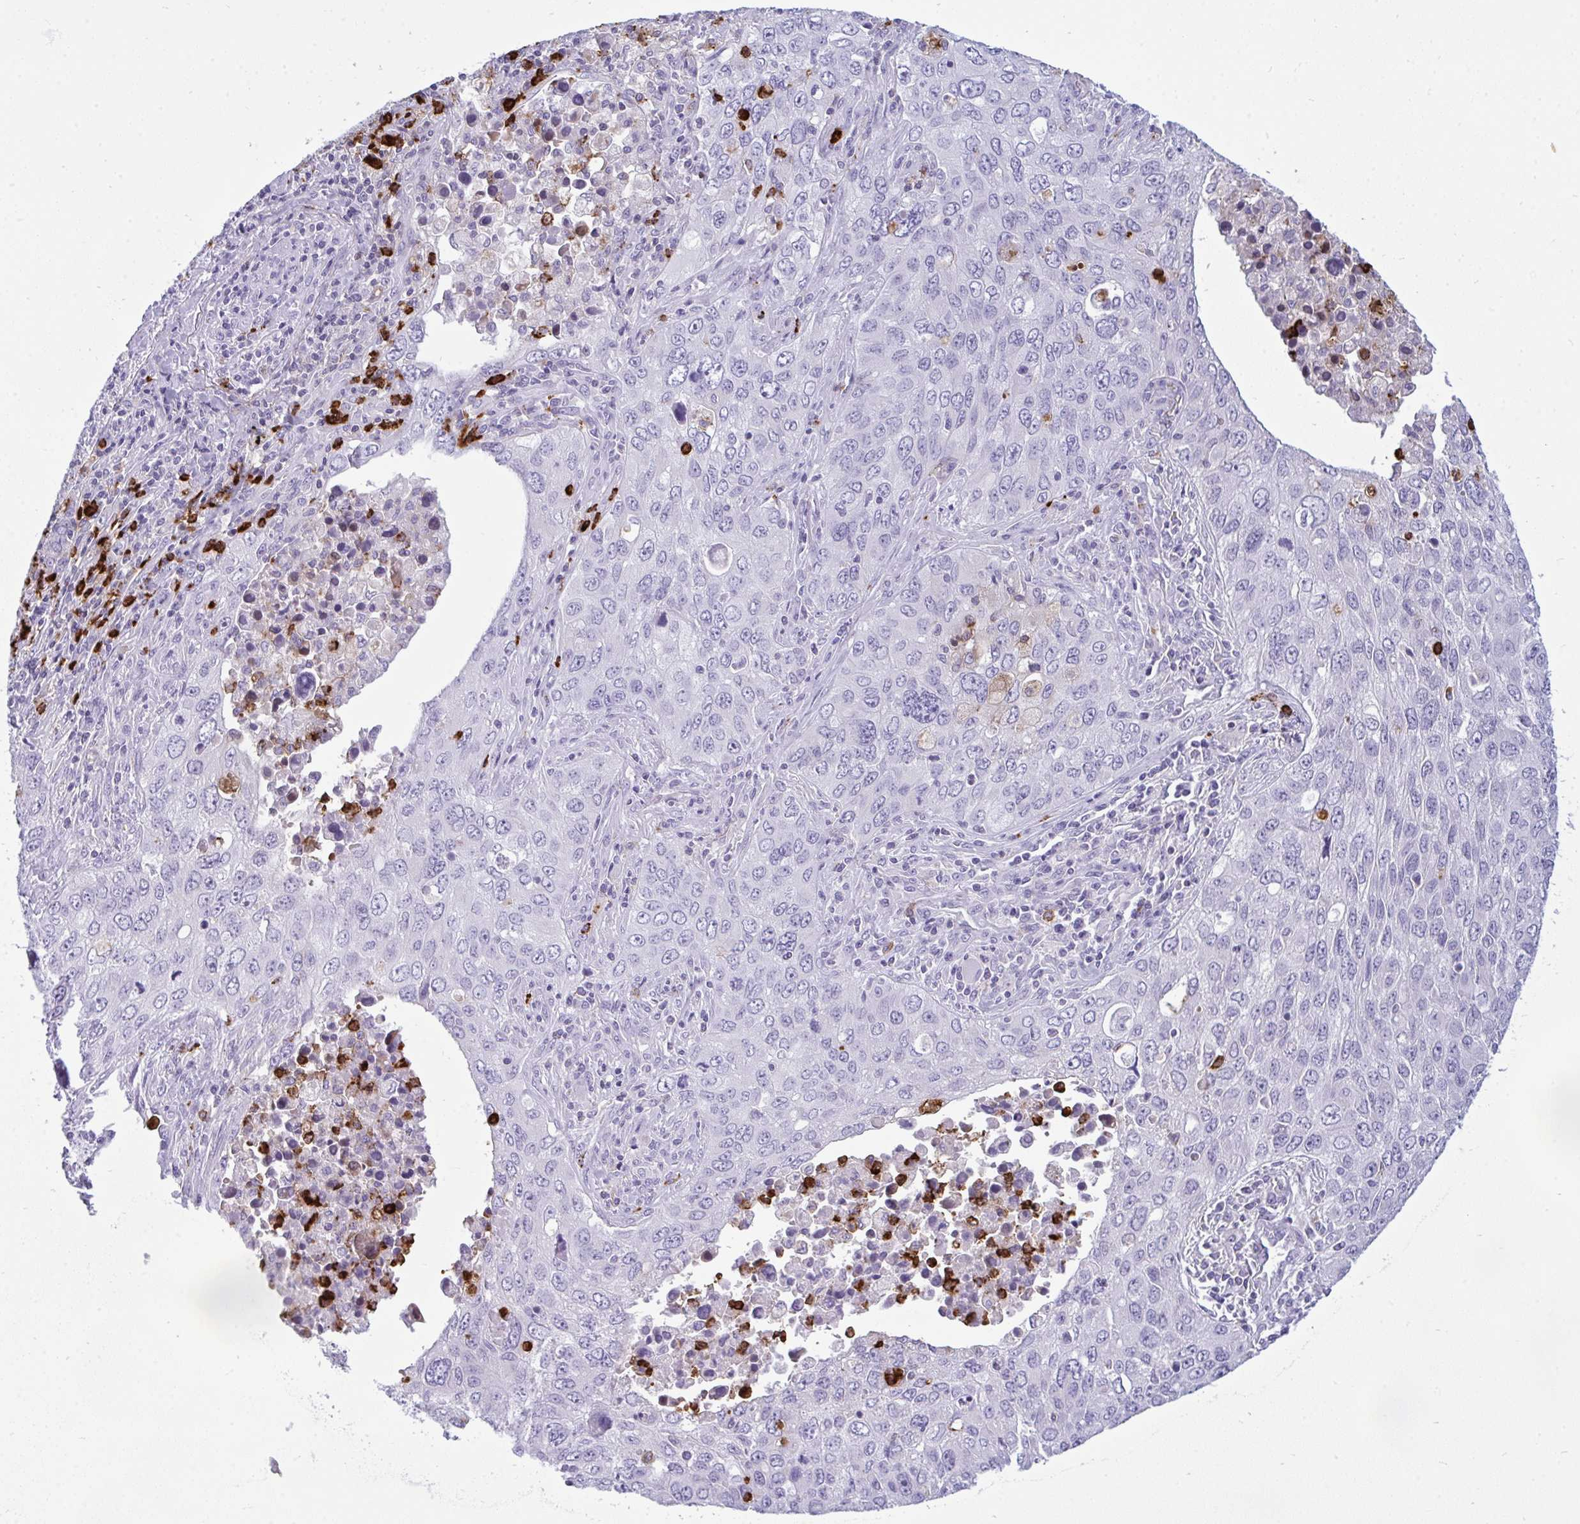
{"staining": {"intensity": "negative", "quantity": "none", "location": "none"}, "tissue": "lung cancer", "cell_type": "Tumor cells", "image_type": "cancer", "snomed": [{"axis": "morphology", "description": "Adenocarcinoma, NOS"}, {"axis": "morphology", "description": "Adenocarcinoma, metastatic, NOS"}, {"axis": "topography", "description": "Lymph node"}, {"axis": "topography", "description": "Lung"}], "caption": "An immunohistochemistry photomicrograph of lung cancer is shown. There is no staining in tumor cells of lung cancer. (Brightfield microscopy of DAB immunohistochemistry (IHC) at high magnification).", "gene": "ARHGAP42", "patient": {"sex": "female", "age": 42}}